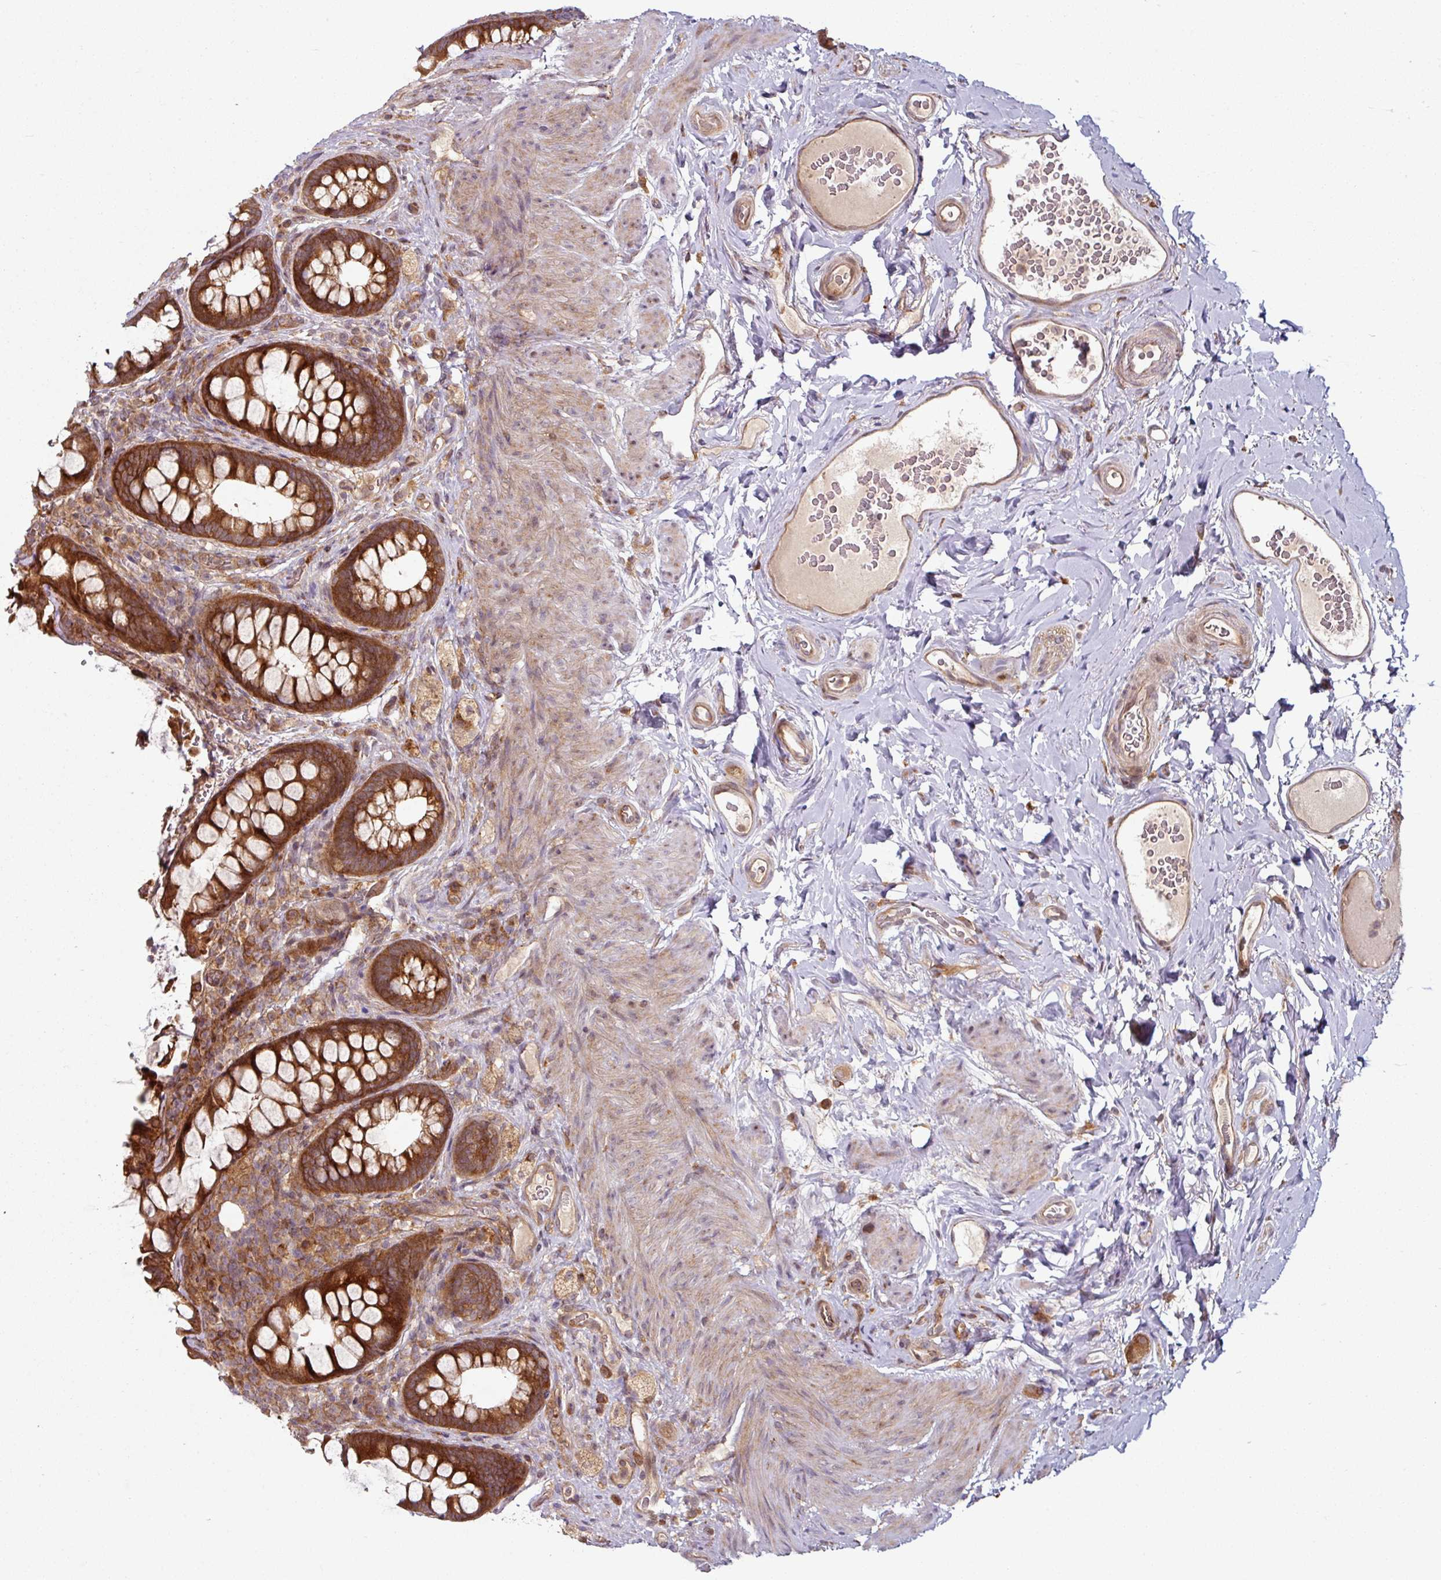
{"staining": {"intensity": "strong", "quantity": ">75%", "location": "cytoplasmic/membranous"}, "tissue": "rectum", "cell_type": "Glandular cells", "image_type": "normal", "snomed": [{"axis": "morphology", "description": "Normal tissue, NOS"}, {"axis": "topography", "description": "Rectum"}, {"axis": "topography", "description": "Peripheral nerve tissue"}], "caption": "A micrograph of human rectum stained for a protein shows strong cytoplasmic/membranous brown staining in glandular cells.", "gene": "RAB5A", "patient": {"sex": "female", "age": 69}}